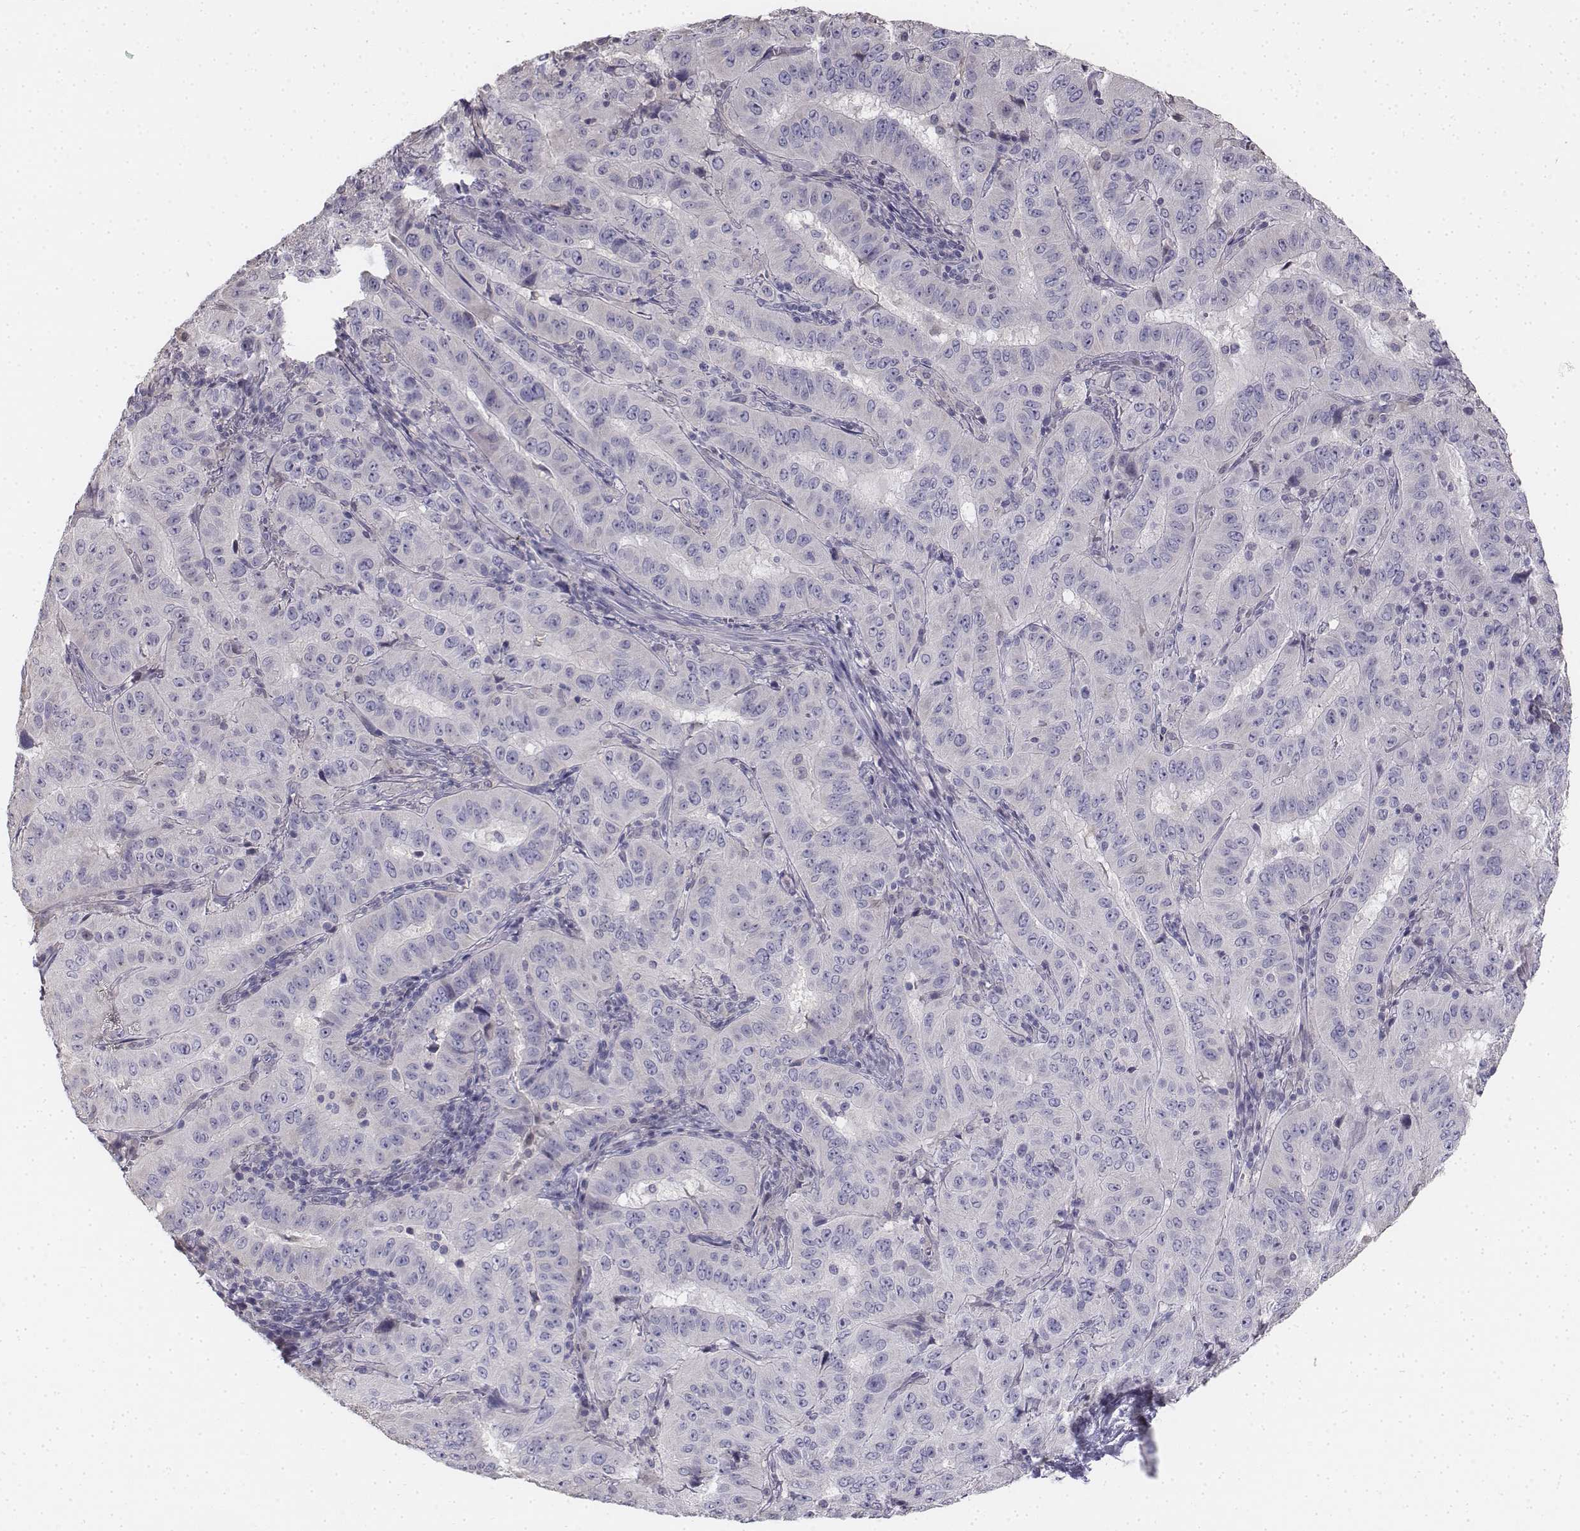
{"staining": {"intensity": "negative", "quantity": "none", "location": "none"}, "tissue": "pancreatic cancer", "cell_type": "Tumor cells", "image_type": "cancer", "snomed": [{"axis": "morphology", "description": "Adenocarcinoma, NOS"}, {"axis": "topography", "description": "Pancreas"}], "caption": "Tumor cells show no significant positivity in pancreatic cancer. Nuclei are stained in blue.", "gene": "PENK", "patient": {"sex": "male", "age": 63}}